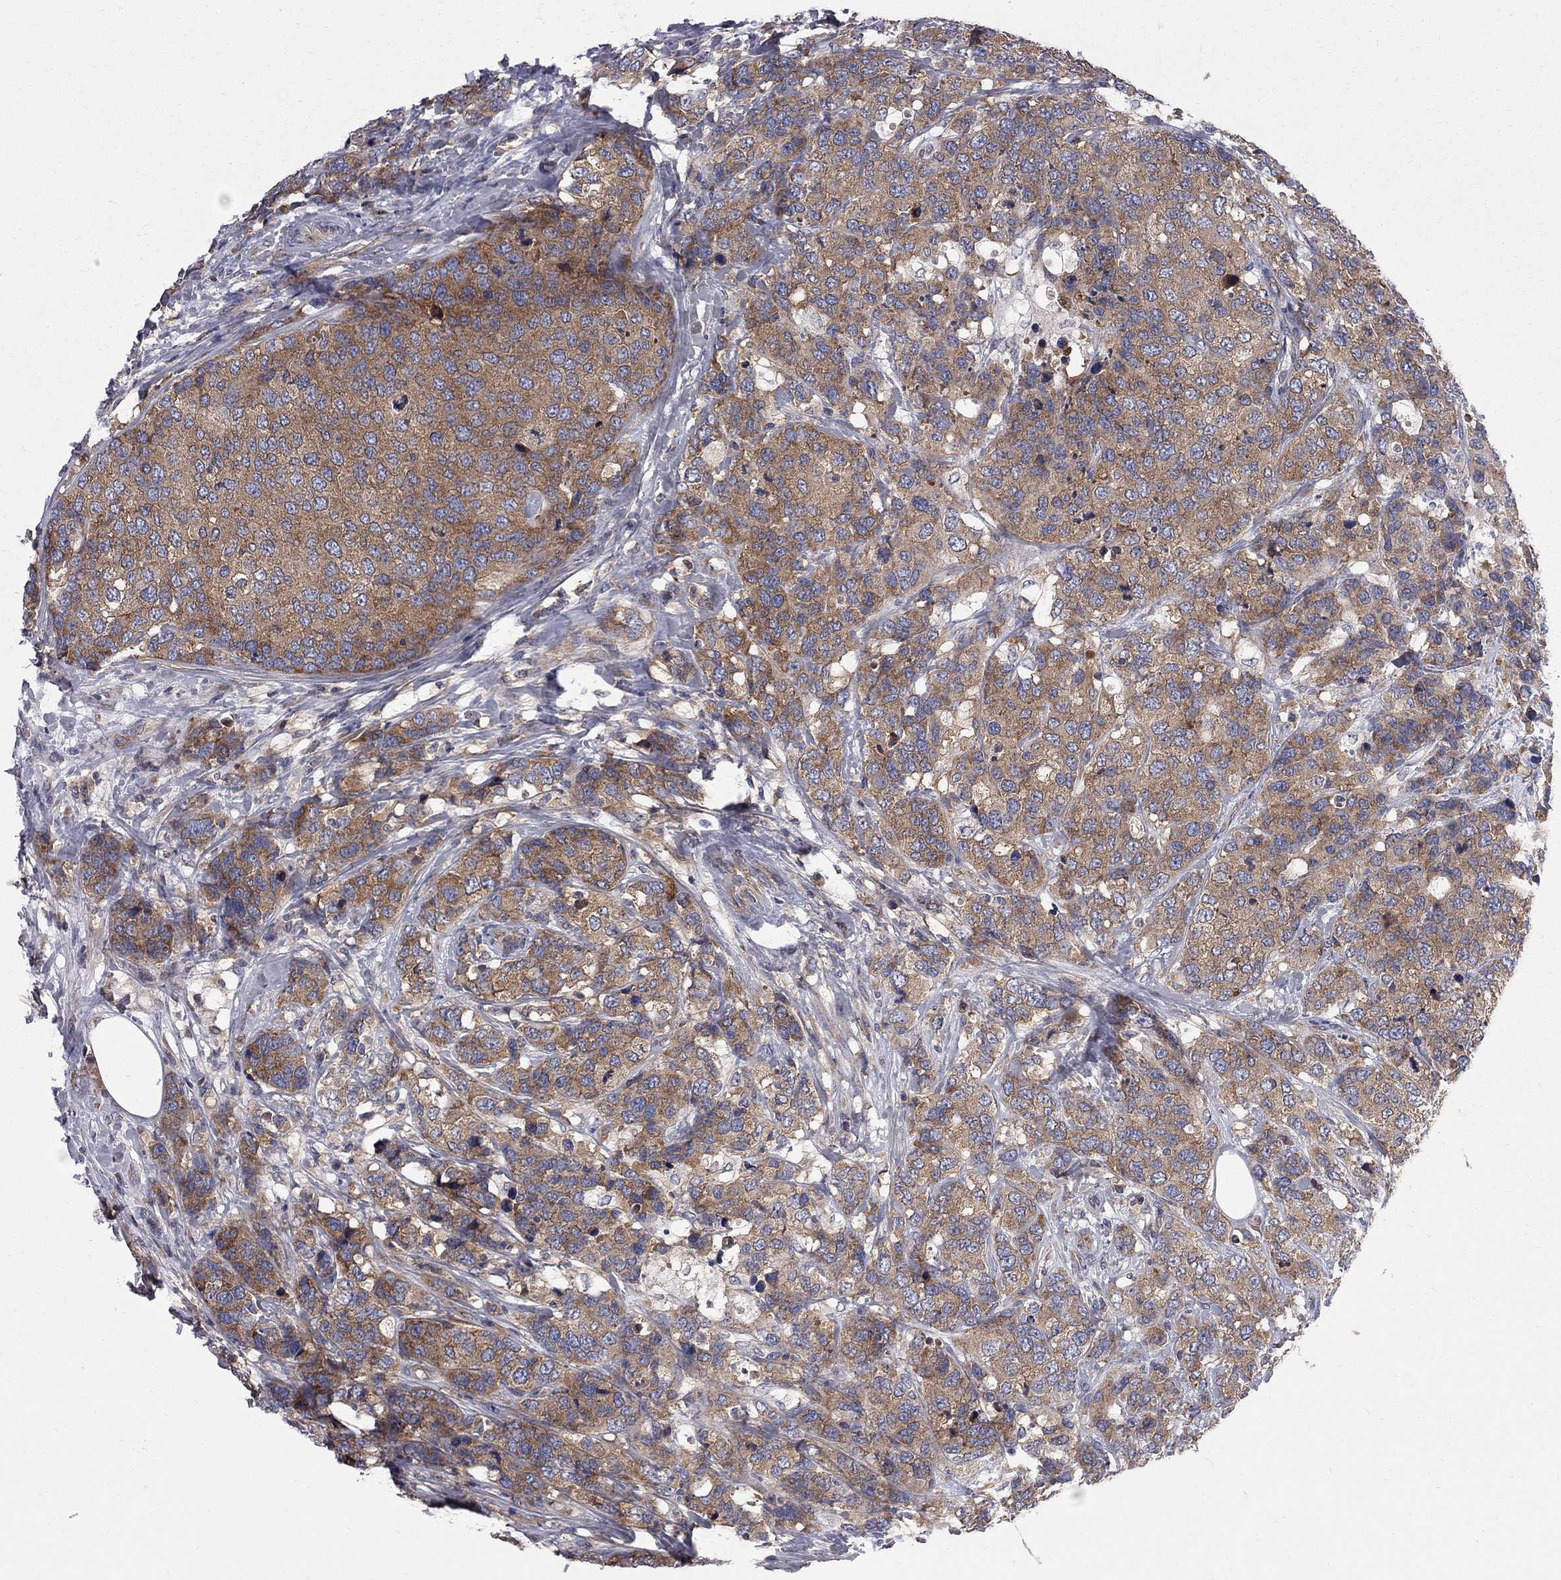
{"staining": {"intensity": "moderate", "quantity": ">75%", "location": "cytoplasmic/membranous"}, "tissue": "breast cancer", "cell_type": "Tumor cells", "image_type": "cancer", "snomed": [{"axis": "morphology", "description": "Lobular carcinoma"}, {"axis": "topography", "description": "Breast"}], "caption": "The histopathology image demonstrates a brown stain indicating the presence of a protein in the cytoplasmic/membranous of tumor cells in breast cancer (lobular carcinoma).", "gene": "CNOT11", "patient": {"sex": "female", "age": 59}}